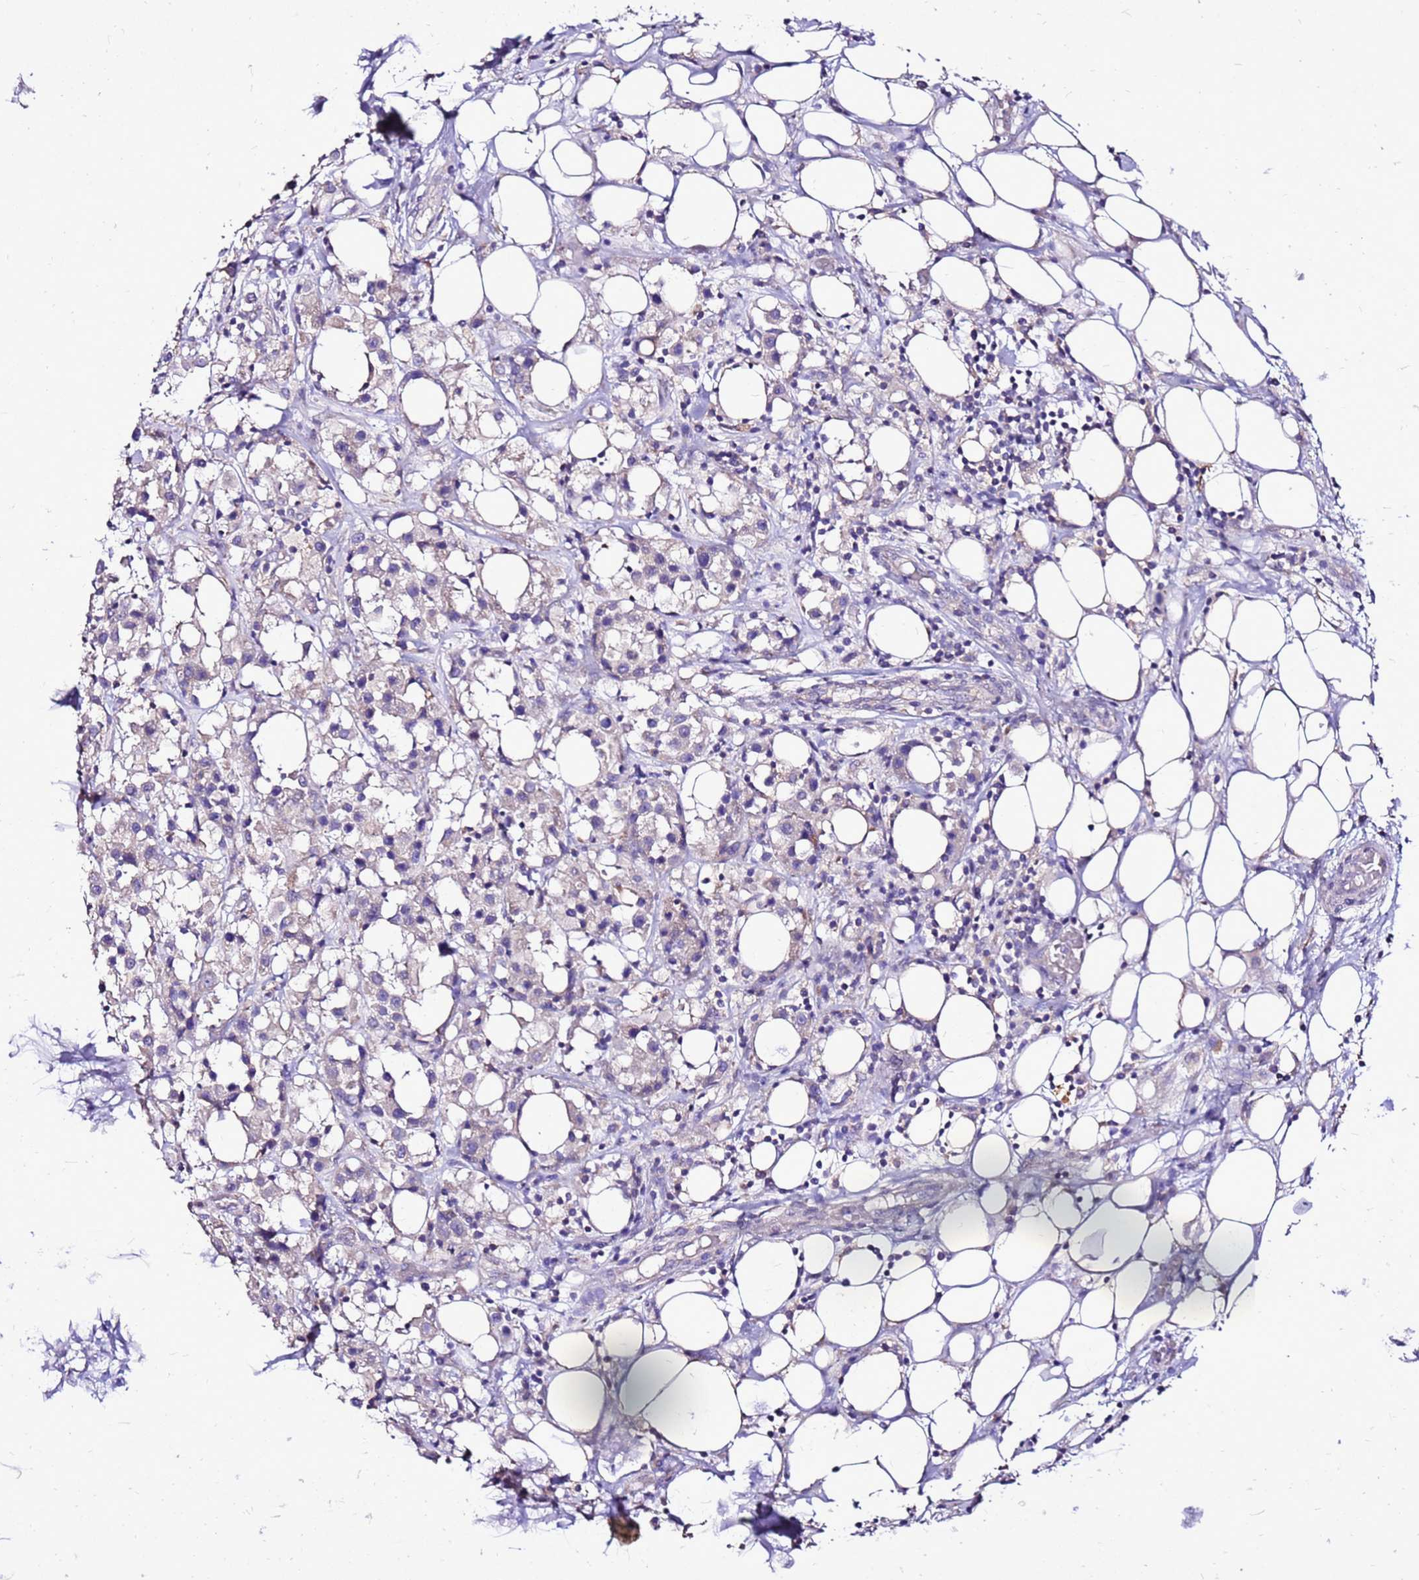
{"staining": {"intensity": "weak", "quantity": "<25%", "location": "cytoplasmic/membranous"}, "tissue": "breast cancer", "cell_type": "Tumor cells", "image_type": "cancer", "snomed": [{"axis": "morphology", "description": "Duct carcinoma"}, {"axis": "topography", "description": "Breast"}], "caption": "The micrograph shows no staining of tumor cells in breast cancer. (Stains: DAB IHC with hematoxylin counter stain, Microscopy: brightfield microscopy at high magnification).", "gene": "TMEM106C", "patient": {"sex": "female", "age": 61}}